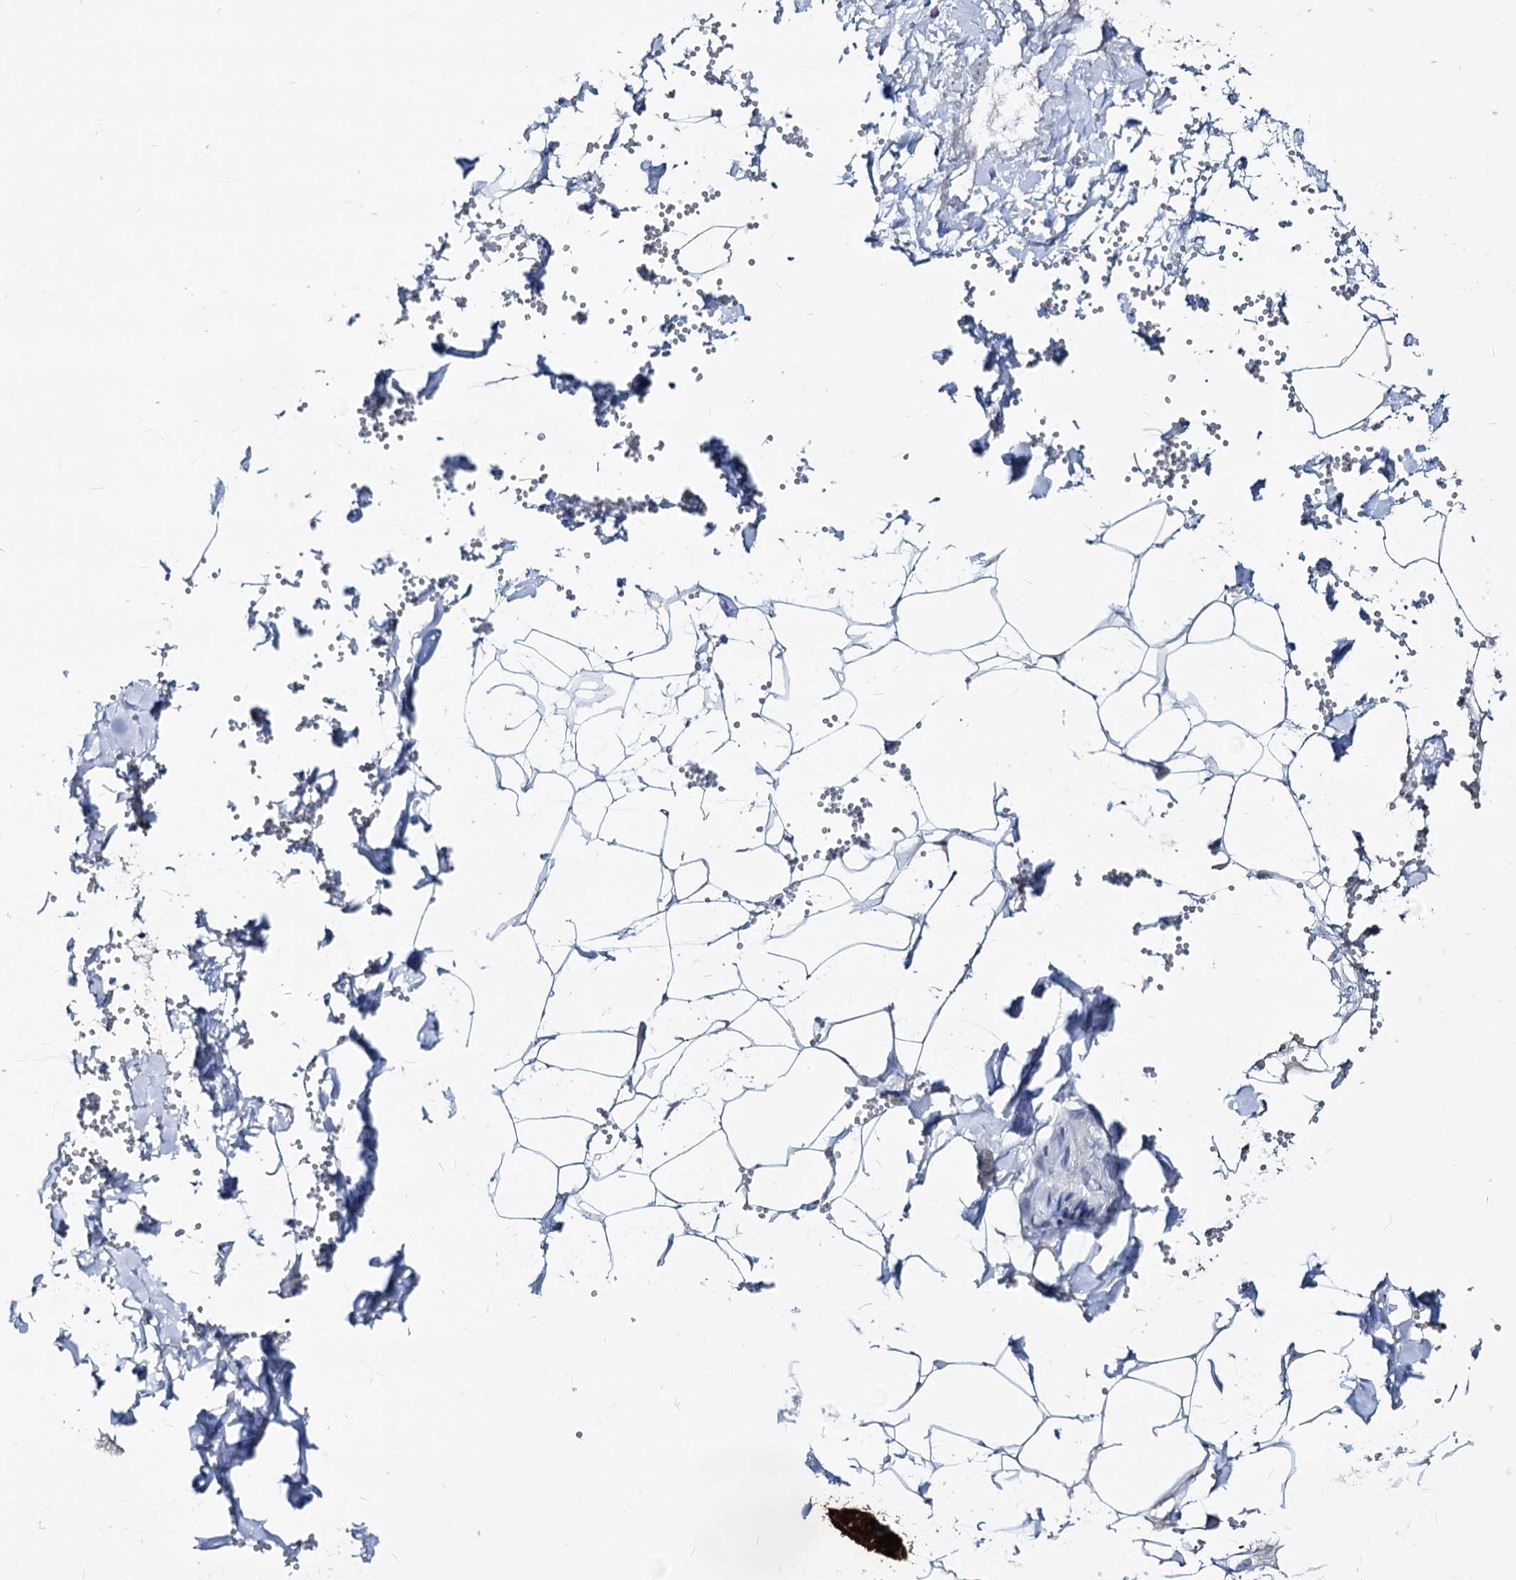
{"staining": {"intensity": "negative", "quantity": "none", "location": "none"}, "tissue": "adipose tissue", "cell_type": "Adipocytes", "image_type": "normal", "snomed": [{"axis": "morphology", "description": "Normal tissue, NOS"}, {"axis": "topography", "description": "Gallbladder"}, {"axis": "topography", "description": "Peripheral nerve tissue"}], "caption": "Unremarkable adipose tissue was stained to show a protein in brown. There is no significant staining in adipocytes. (IHC, brightfield microscopy, high magnification).", "gene": "DYDC2", "patient": {"sex": "male", "age": 38}}